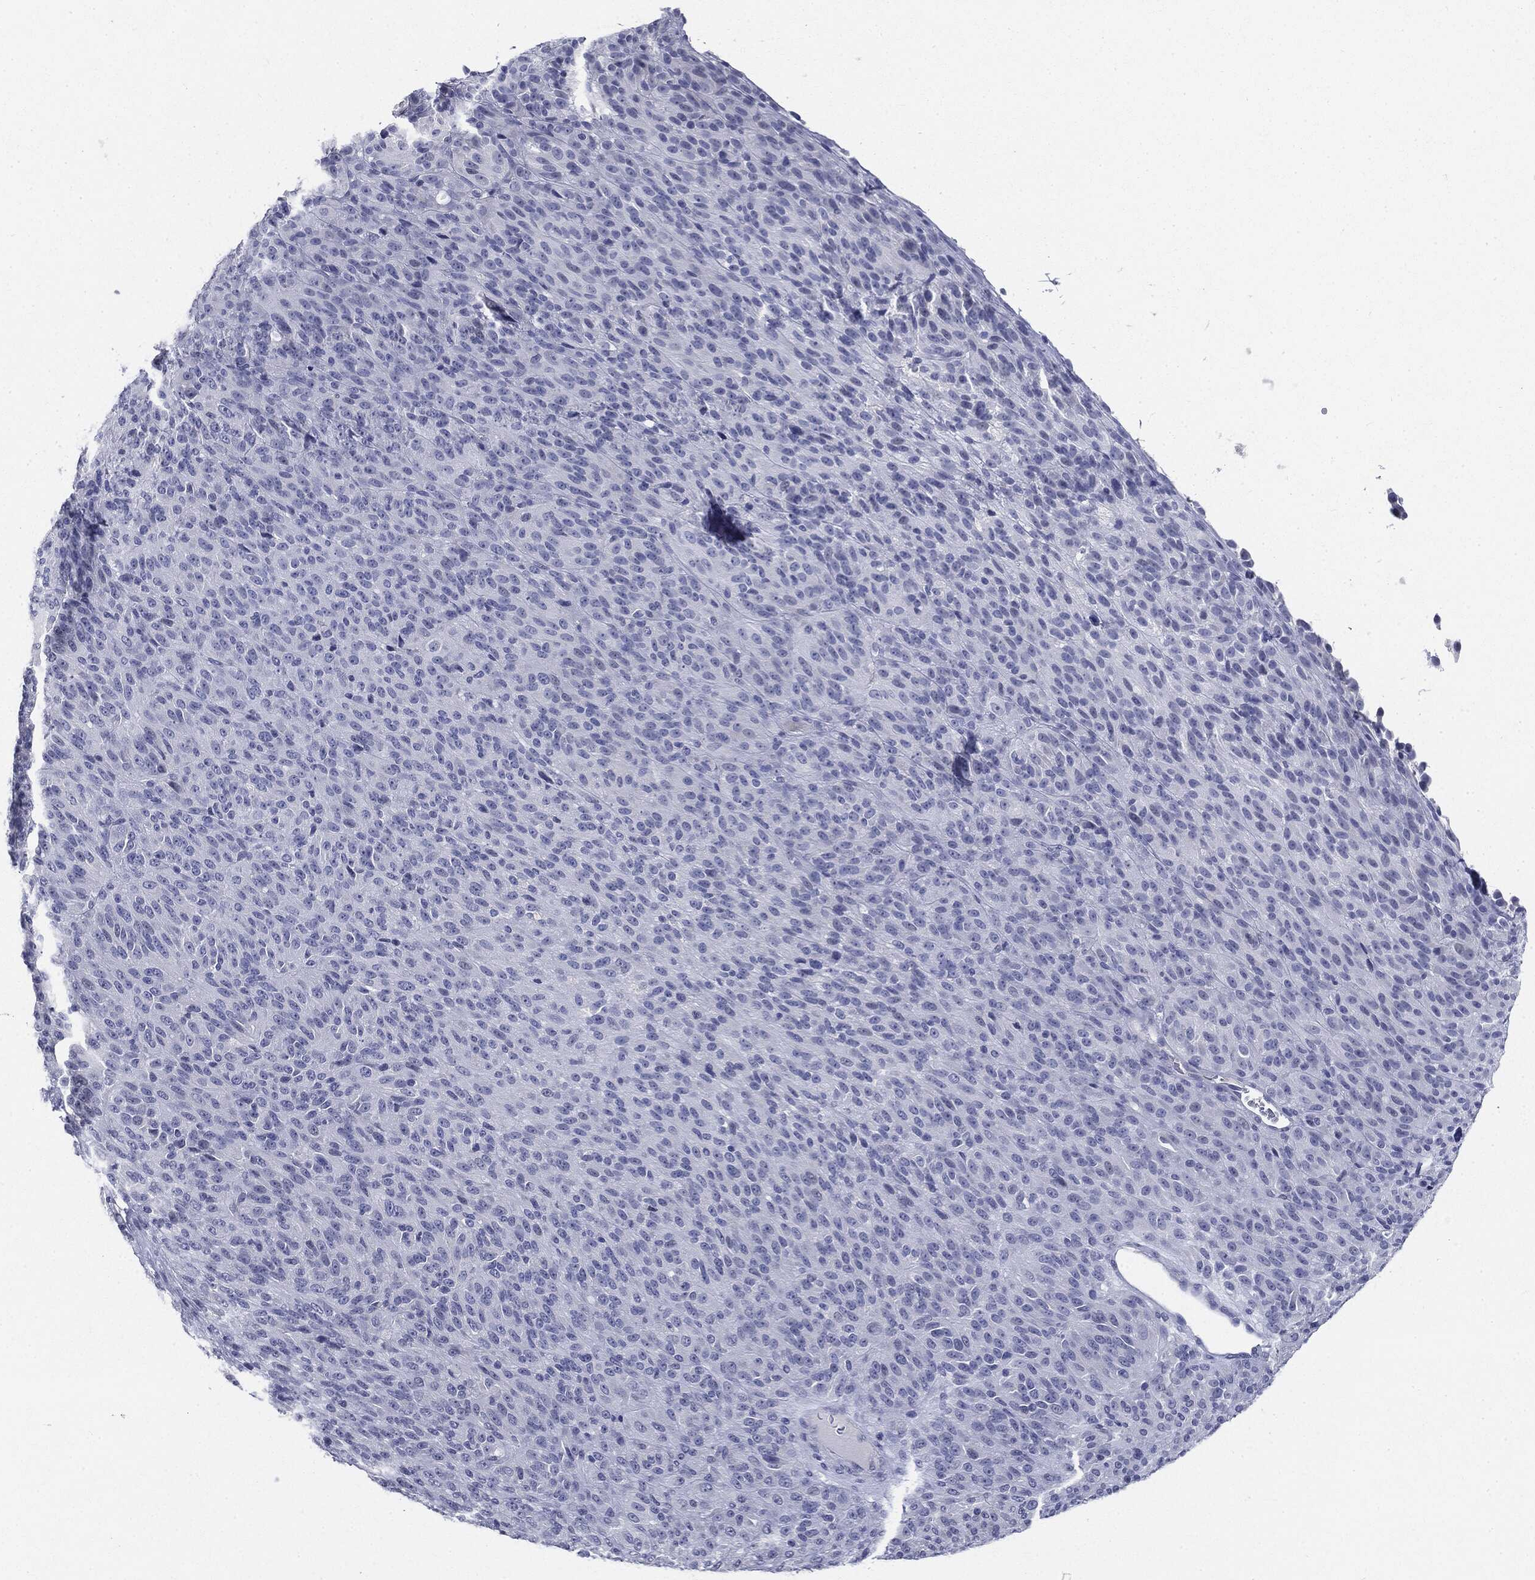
{"staining": {"intensity": "negative", "quantity": "none", "location": "none"}, "tissue": "melanoma", "cell_type": "Tumor cells", "image_type": "cancer", "snomed": [{"axis": "morphology", "description": "Malignant melanoma, Metastatic site"}, {"axis": "topography", "description": "Brain"}], "caption": "Immunohistochemistry micrograph of human malignant melanoma (metastatic site) stained for a protein (brown), which displays no staining in tumor cells.", "gene": "CGB1", "patient": {"sex": "female", "age": 56}}